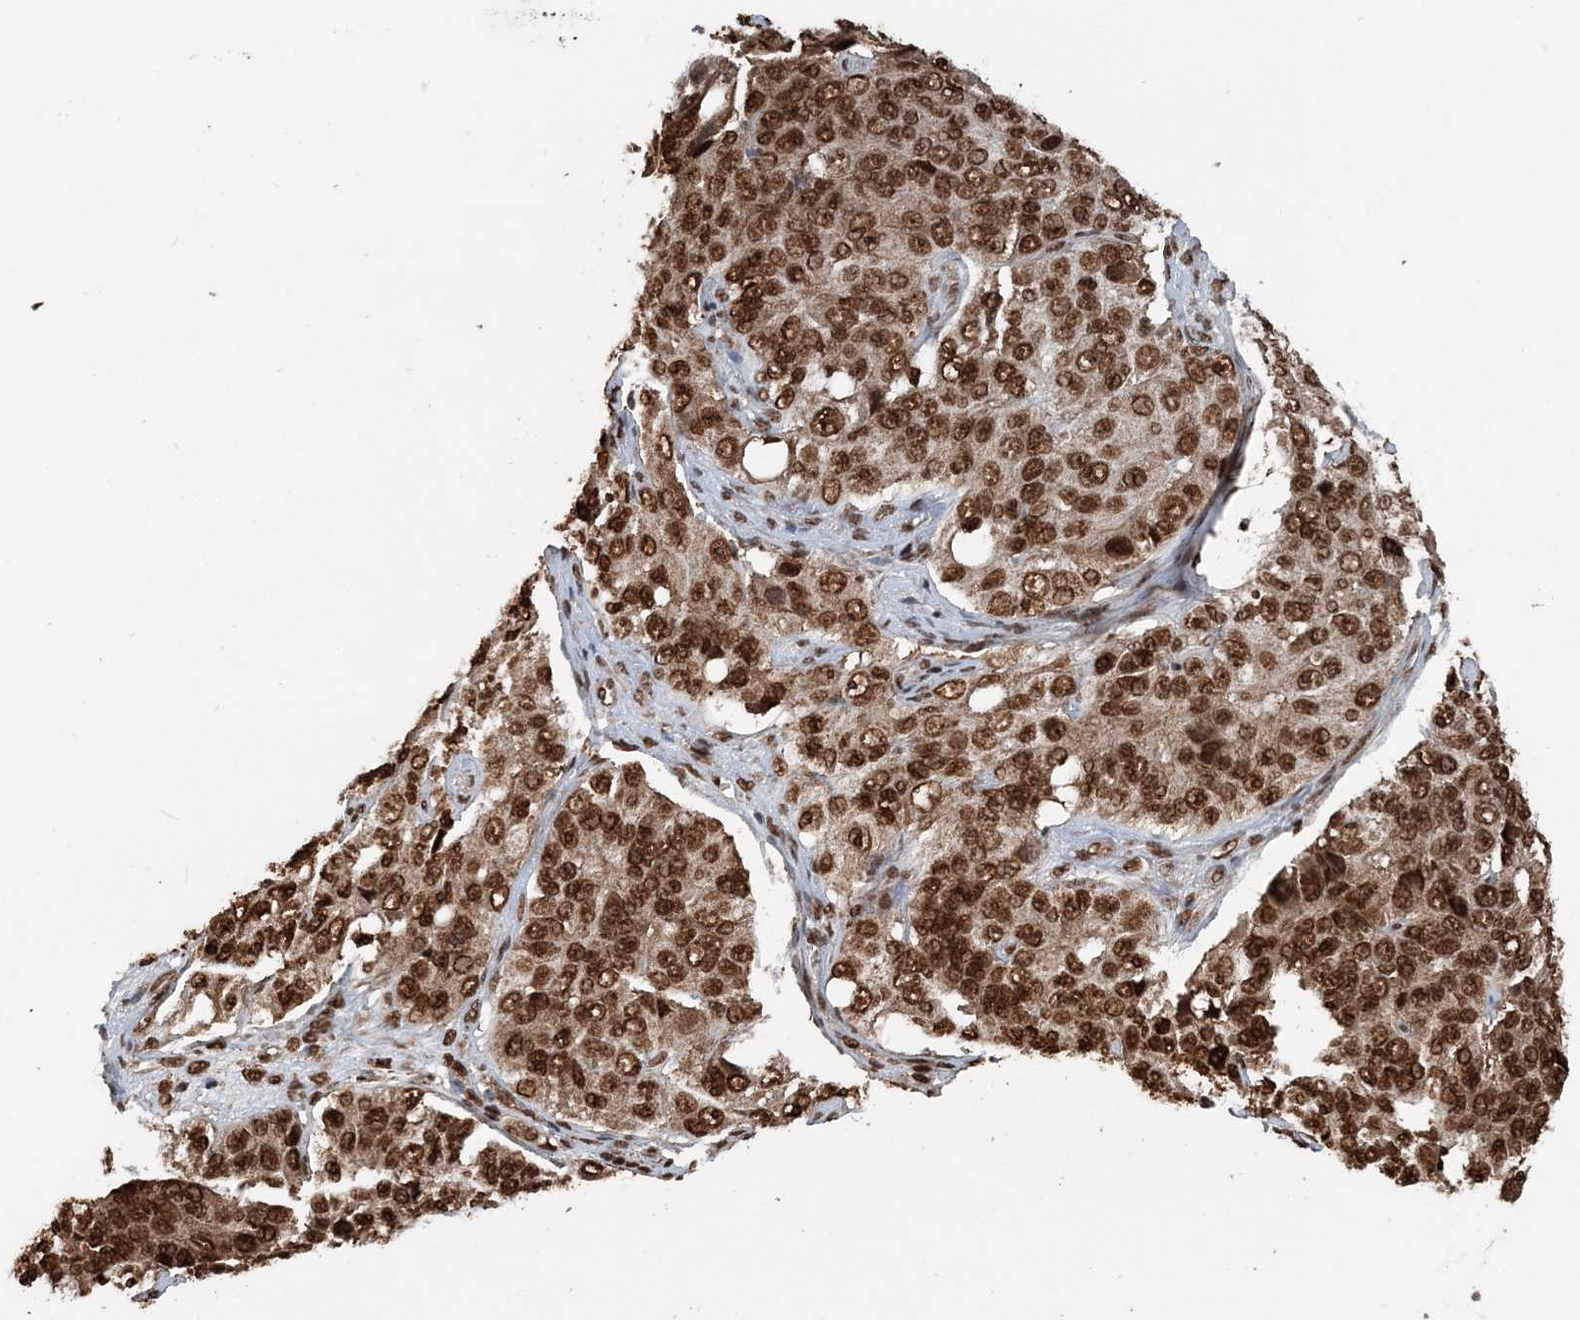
{"staining": {"intensity": "moderate", "quantity": ">75%", "location": "nuclear"}, "tissue": "ovarian cancer", "cell_type": "Tumor cells", "image_type": "cancer", "snomed": [{"axis": "morphology", "description": "Carcinoma, endometroid"}, {"axis": "topography", "description": "Ovary"}], "caption": "Brown immunohistochemical staining in human ovarian endometroid carcinoma reveals moderate nuclear expression in approximately >75% of tumor cells.", "gene": "ARHGAP35", "patient": {"sex": "female", "age": 51}}